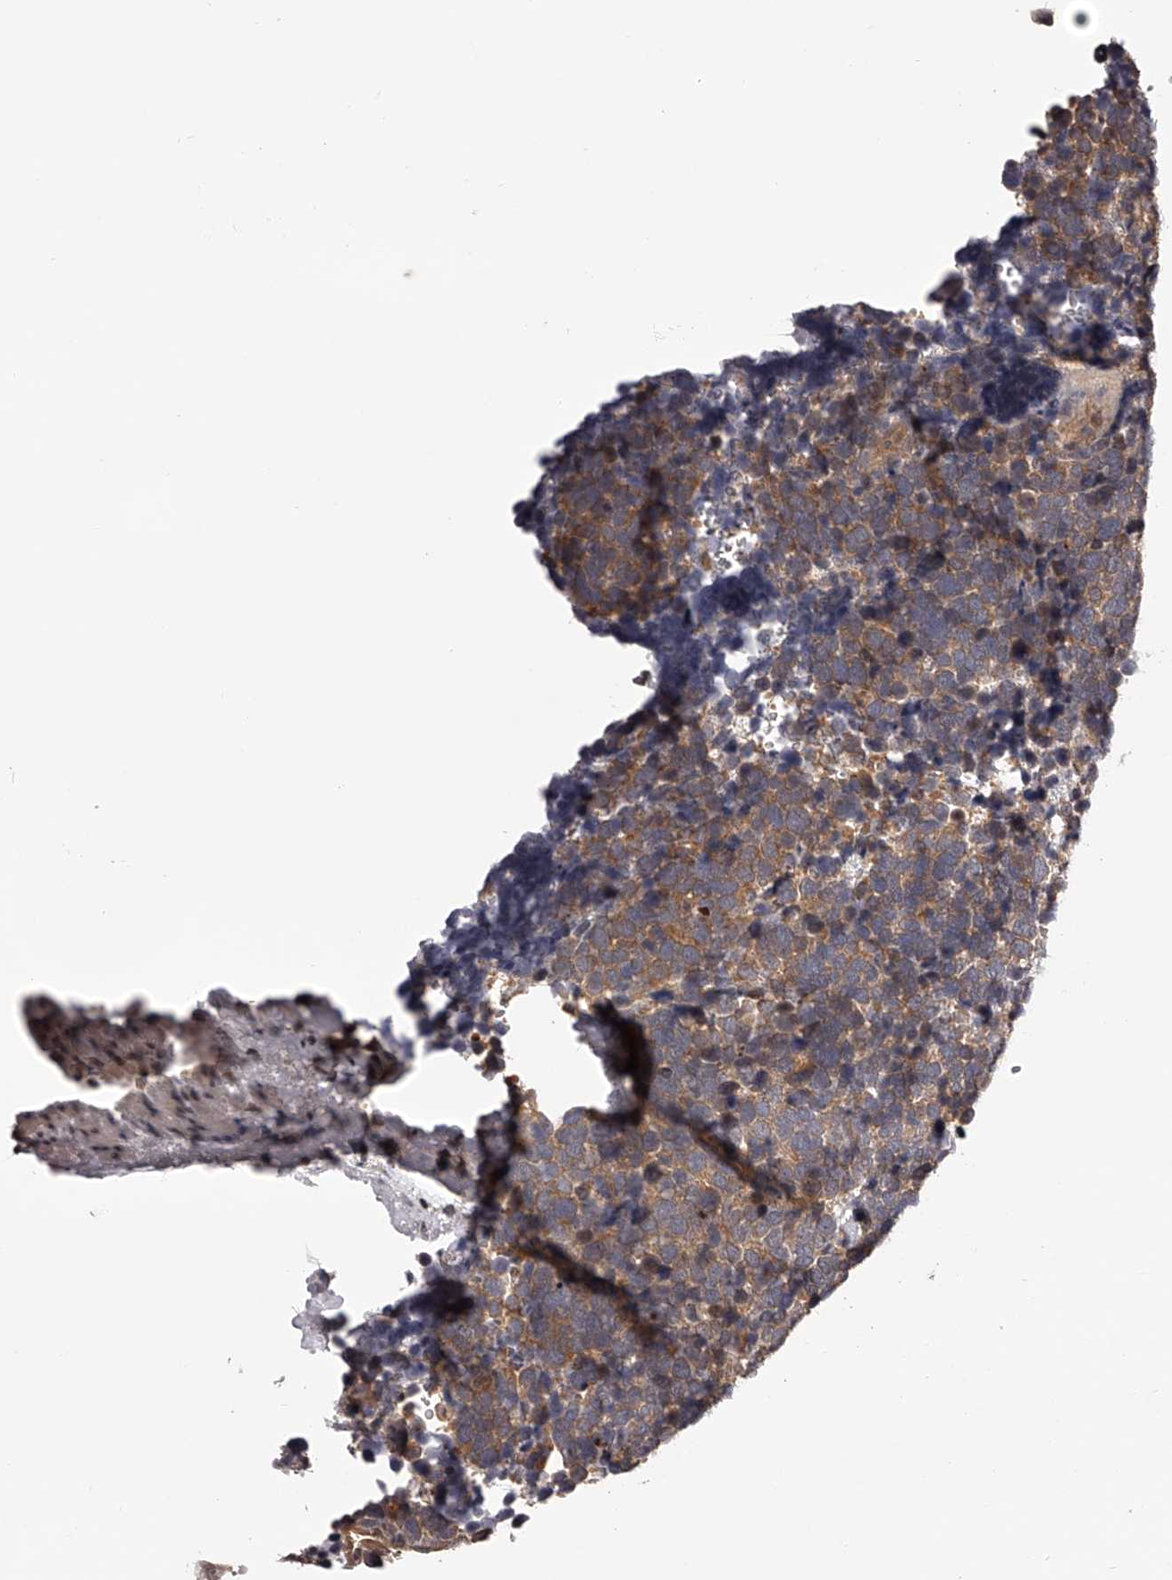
{"staining": {"intensity": "moderate", "quantity": ">75%", "location": "cytoplasmic/membranous"}, "tissue": "urothelial cancer", "cell_type": "Tumor cells", "image_type": "cancer", "snomed": [{"axis": "morphology", "description": "Urothelial carcinoma, High grade"}, {"axis": "topography", "description": "Urinary bladder"}], "caption": "This is an image of immunohistochemistry staining of high-grade urothelial carcinoma, which shows moderate positivity in the cytoplasmic/membranous of tumor cells.", "gene": "PFDN2", "patient": {"sex": "female", "age": 82}}